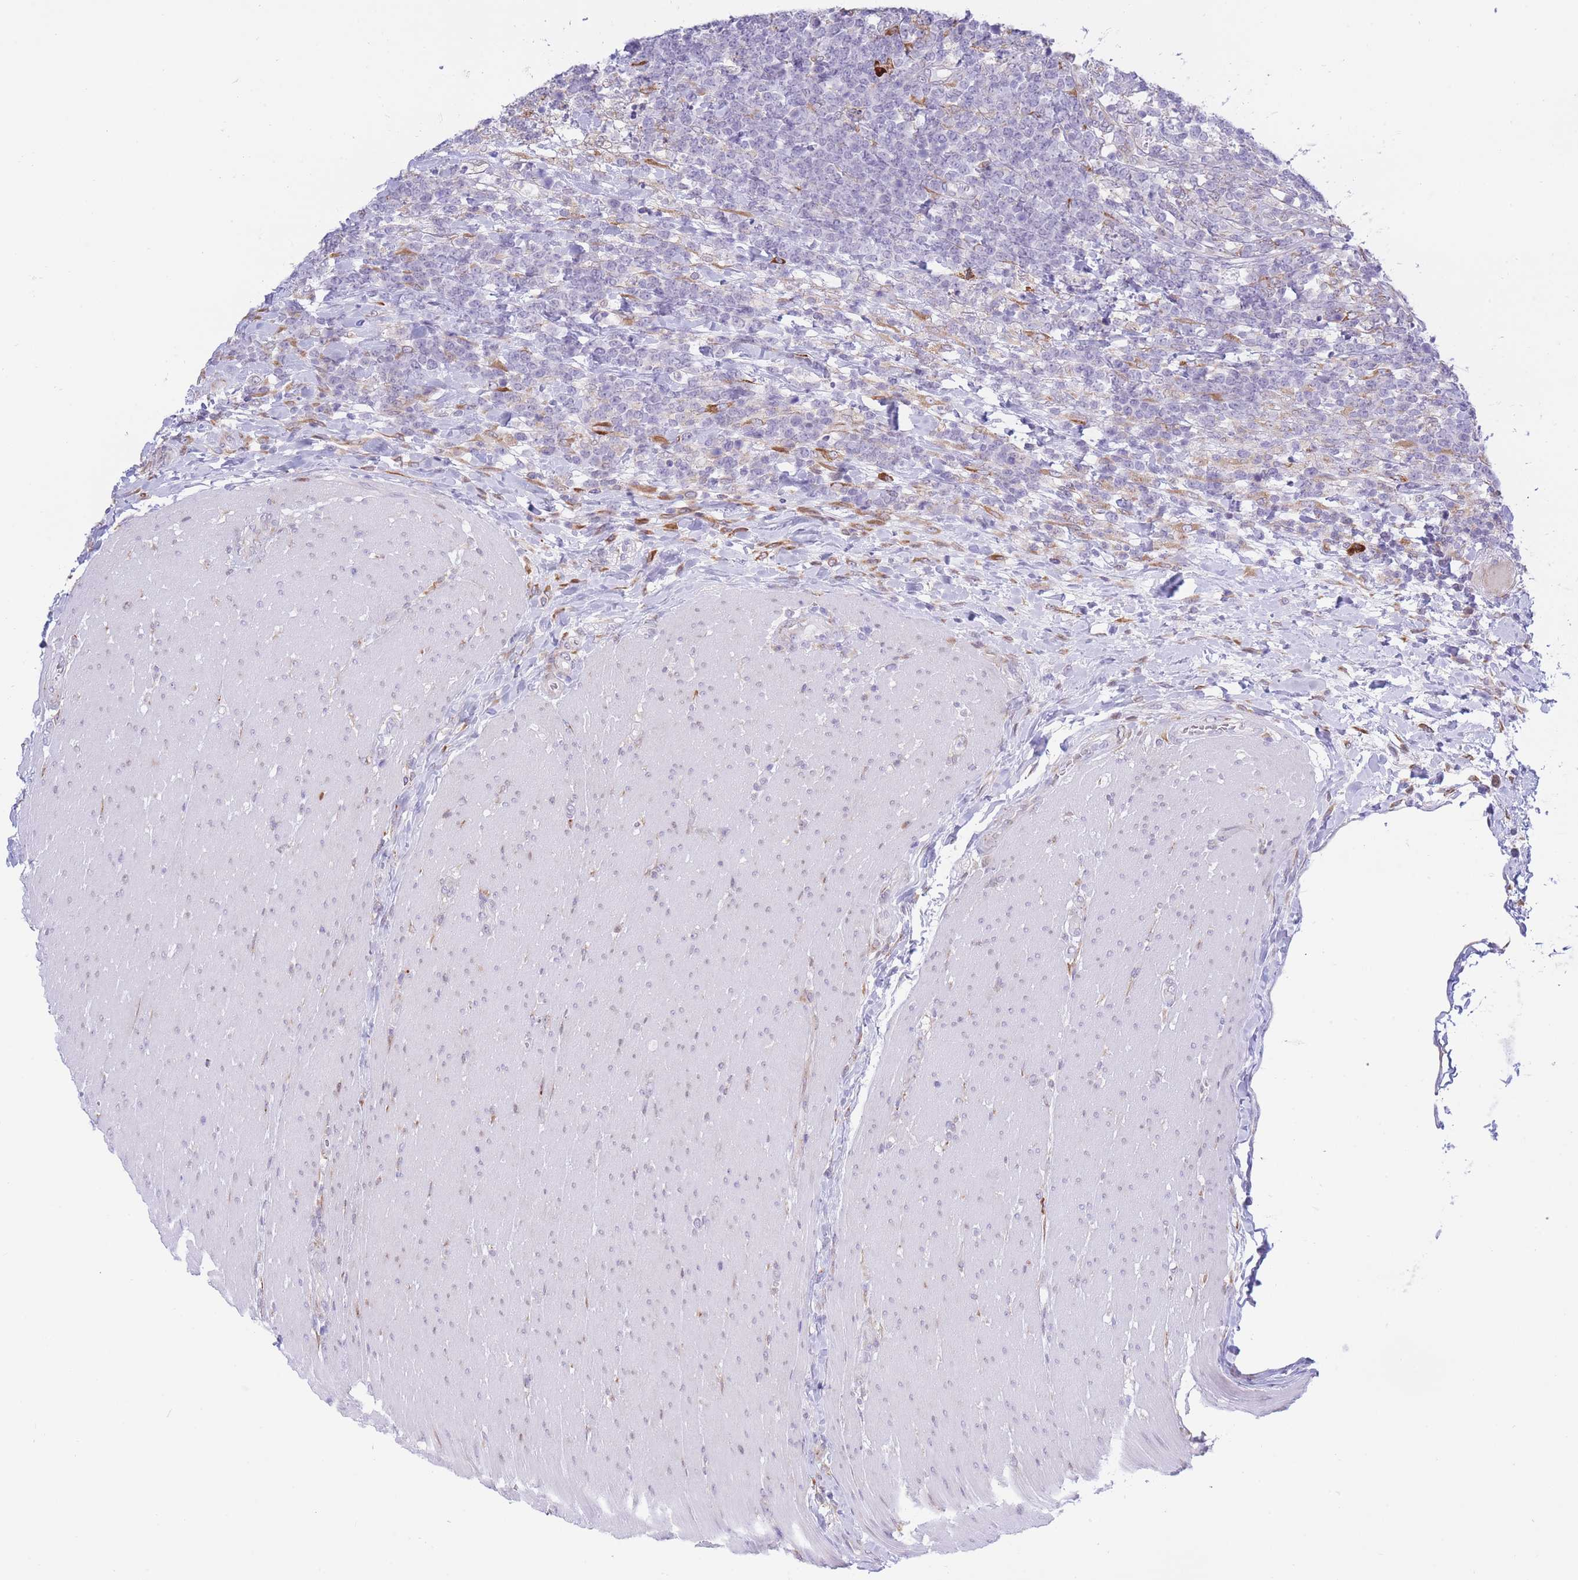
{"staining": {"intensity": "negative", "quantity": "none", "location": "none"}, "tissue": "lymphoma", "cell_type": "Tumor cells", "image_type": "cancer", "snomed": [{"axis": "morphology", "description": "Malignant lymphoma, non-Hodgkin's type, High grade"}, {"axis": "topography", "description": "Small intestine"}], "caption": "Immunohistochemistry image of neoplastic tissue: human lymphoma stained with DAB shows no significant protein staining in tumor cells.", "gene": "MYDGF", "patient": {"sex": "male", "age": 8}}